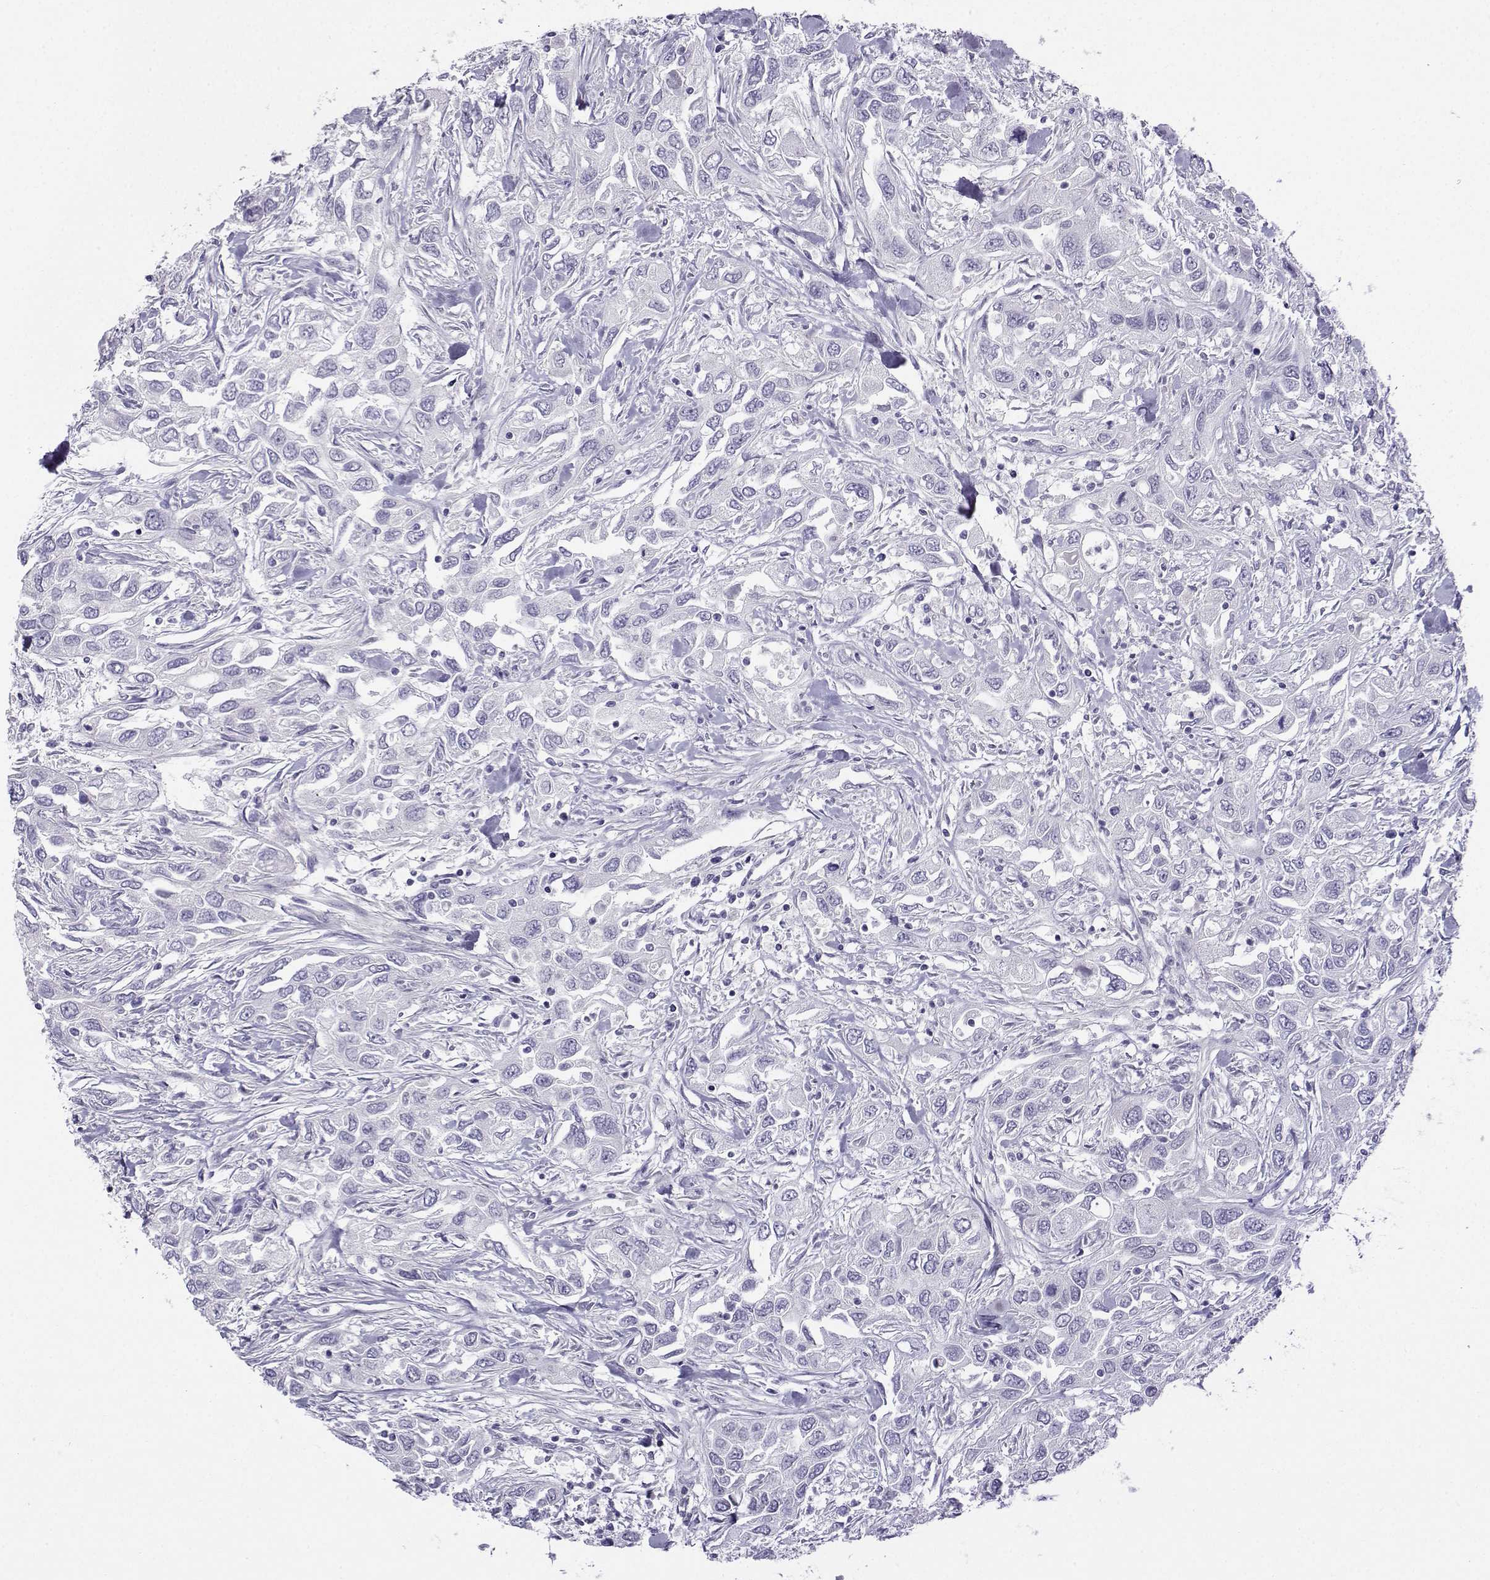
{"staining": {"intensity": "negative", "quantity": "none", "location": "none"}, "tissue": "urothelial cancer", "cell_type": "Tumor cells", "image_type": "cancer", "snomed": [{"axis": "morphology", "description": "Urothelial carcinoma, High grade"}, {"axis": "topography", "description": "Urinary bladder"}], "caption": "Photomicrograph shows no significant protein staining in tumor cells of urothelial carcinoma (high-grade).", "gene": "FBXO24", "patient": {"sex": "male", "age": 76}}